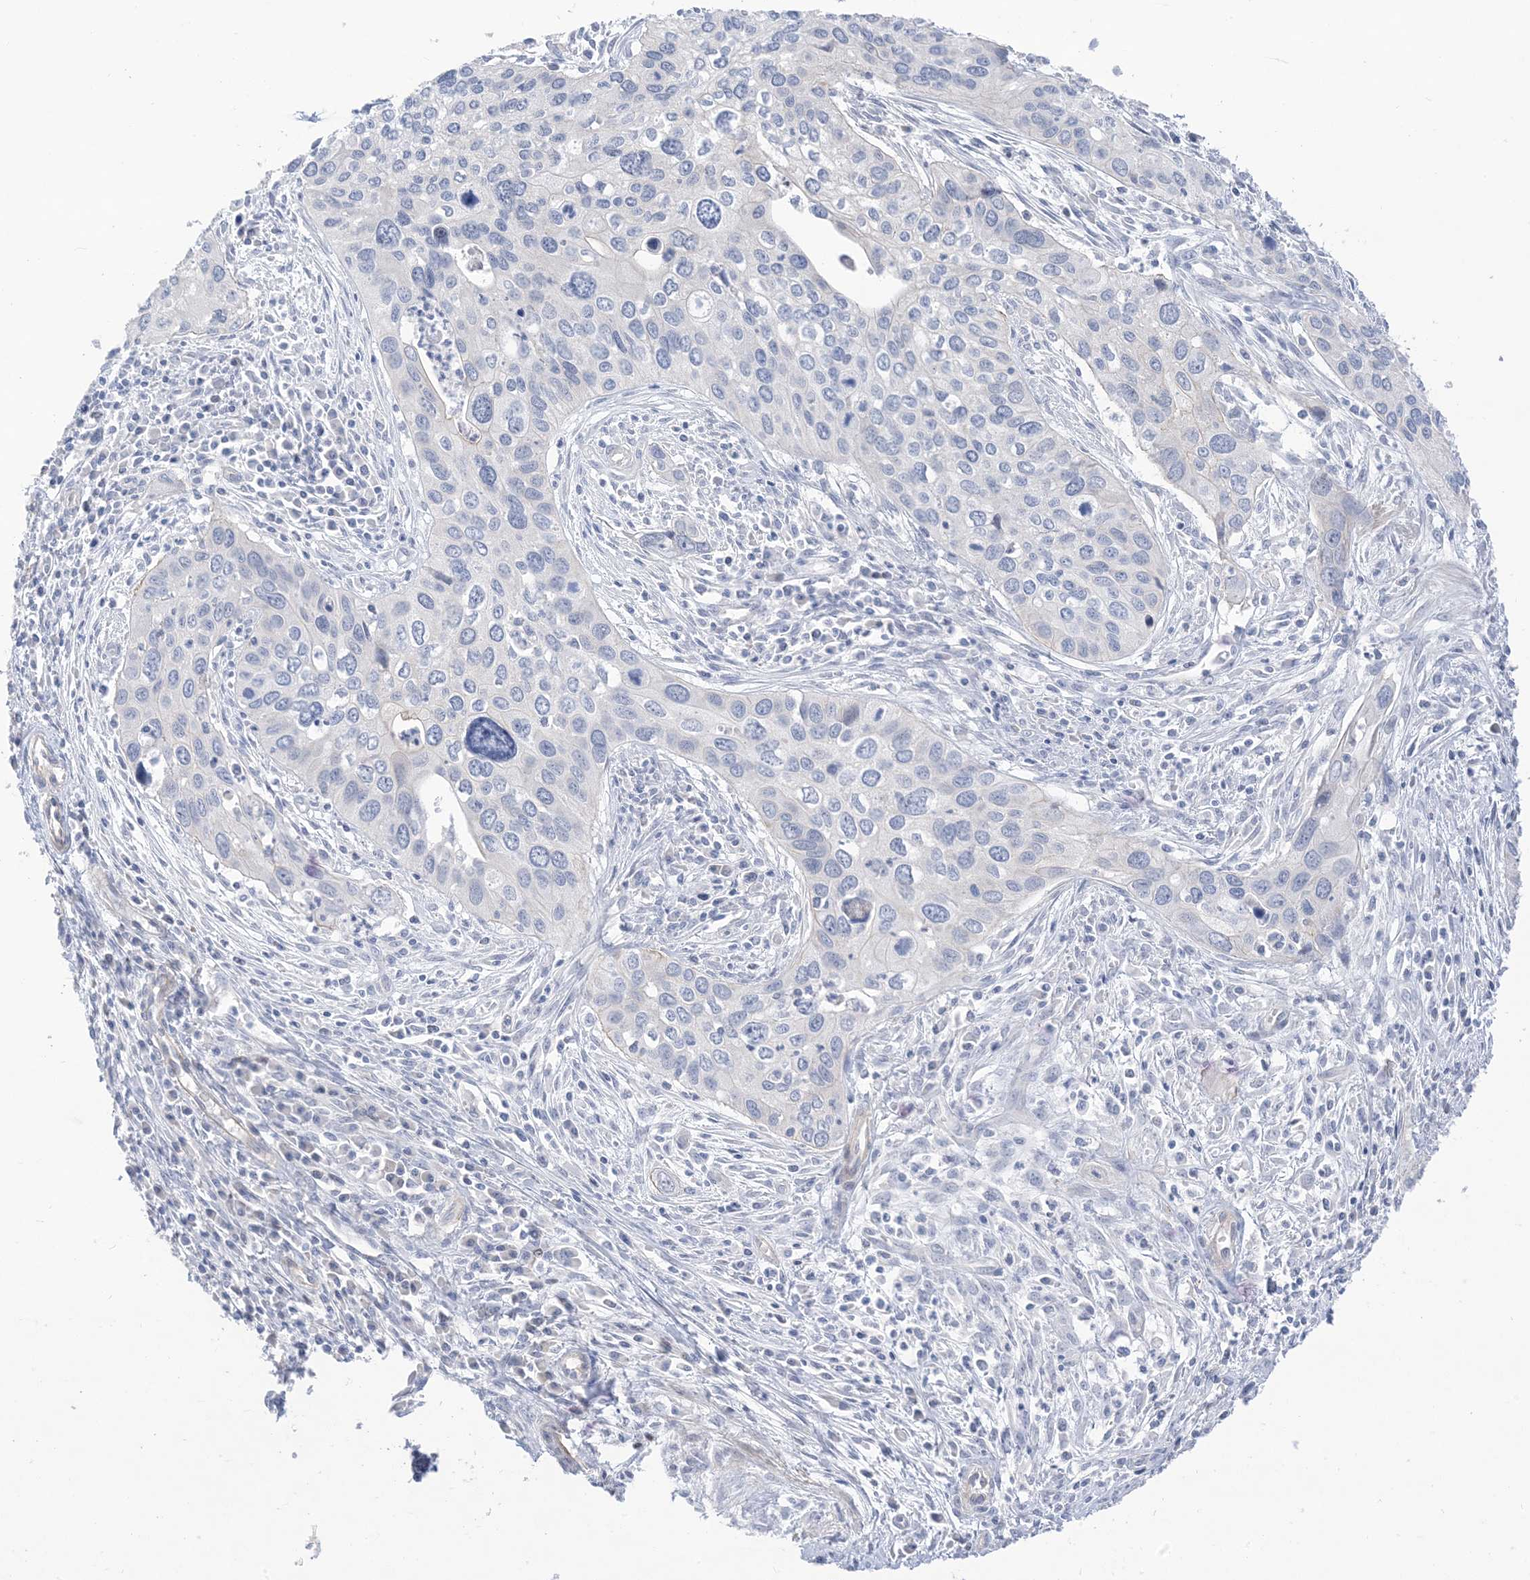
{"staining": {"intensity": "negative", "quantity": "none", "location": "none"}, "tissue": "cervical cancer", "cell_type": "Tumor cells", "image_type": "cancer", "snomed": [{"axis": "morphology", "description": "Squamous cell carcinoma, NOS"}, {"axis": "topography", "description": "Cervix"}], "caption": "This is a image of IHC staining of cervical cancer (squamous cell carcinoma), which shows no positivity in tumor cells.", "gene": "IL36B", "patient": {"sex": "female", "age": 55}}